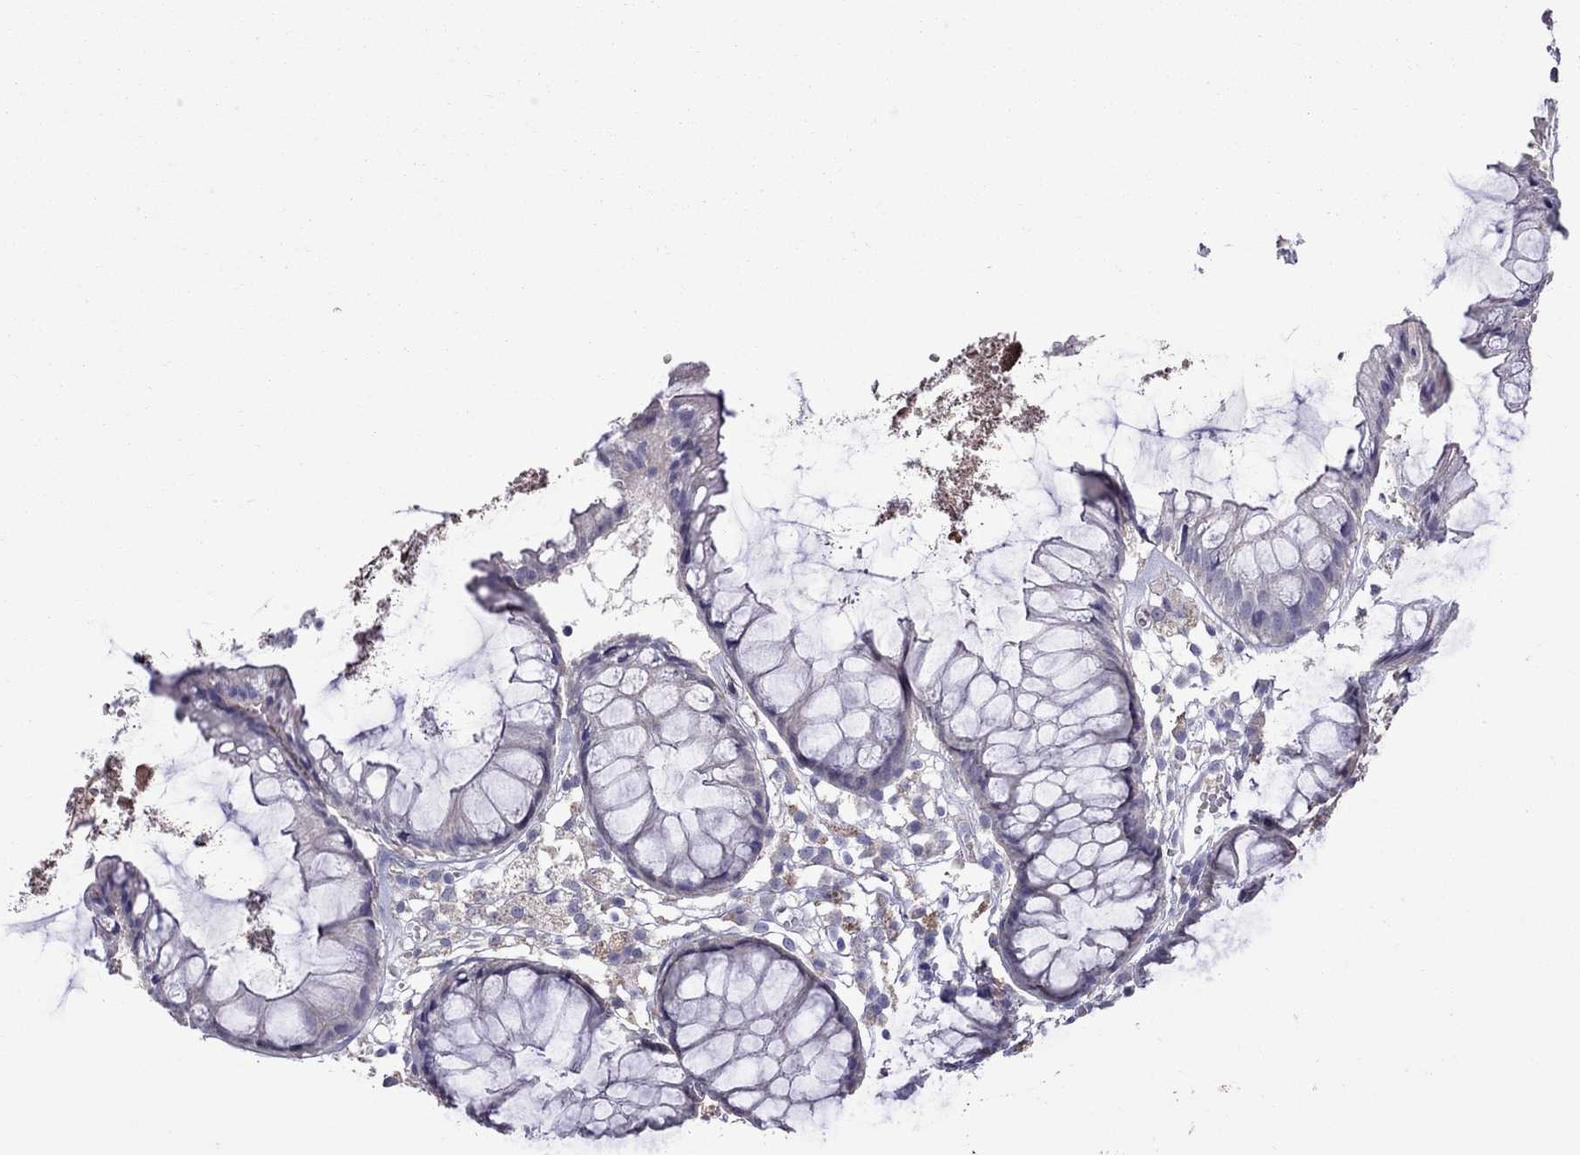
{"staining": {"intensity": "negative", "quantity": "none", "location": "none"}, "tissue": "colon", "cell_type": "Endothelial cells", "image_type": "normal", "snomed": [{"axis": "morphology", "description": "Normal tissue, NOS"}, {"axis": "morphology", "description": "Adenocarcinoma, NOS"}, {"axis": "topography", "description": "Colon"}], "caption": "DAB immunohistochemical staining of benign human colon demonstrates no significant staining in endothelial cells. (Stains: DAB (3,3'-diaminobenzidine) immunohistochemistry with hematoxylin counter stain, Microscopy: brightfield microscopy at high magnification).", "gene": "RTP5", "patient": {"sex": "male", "age": 65}}